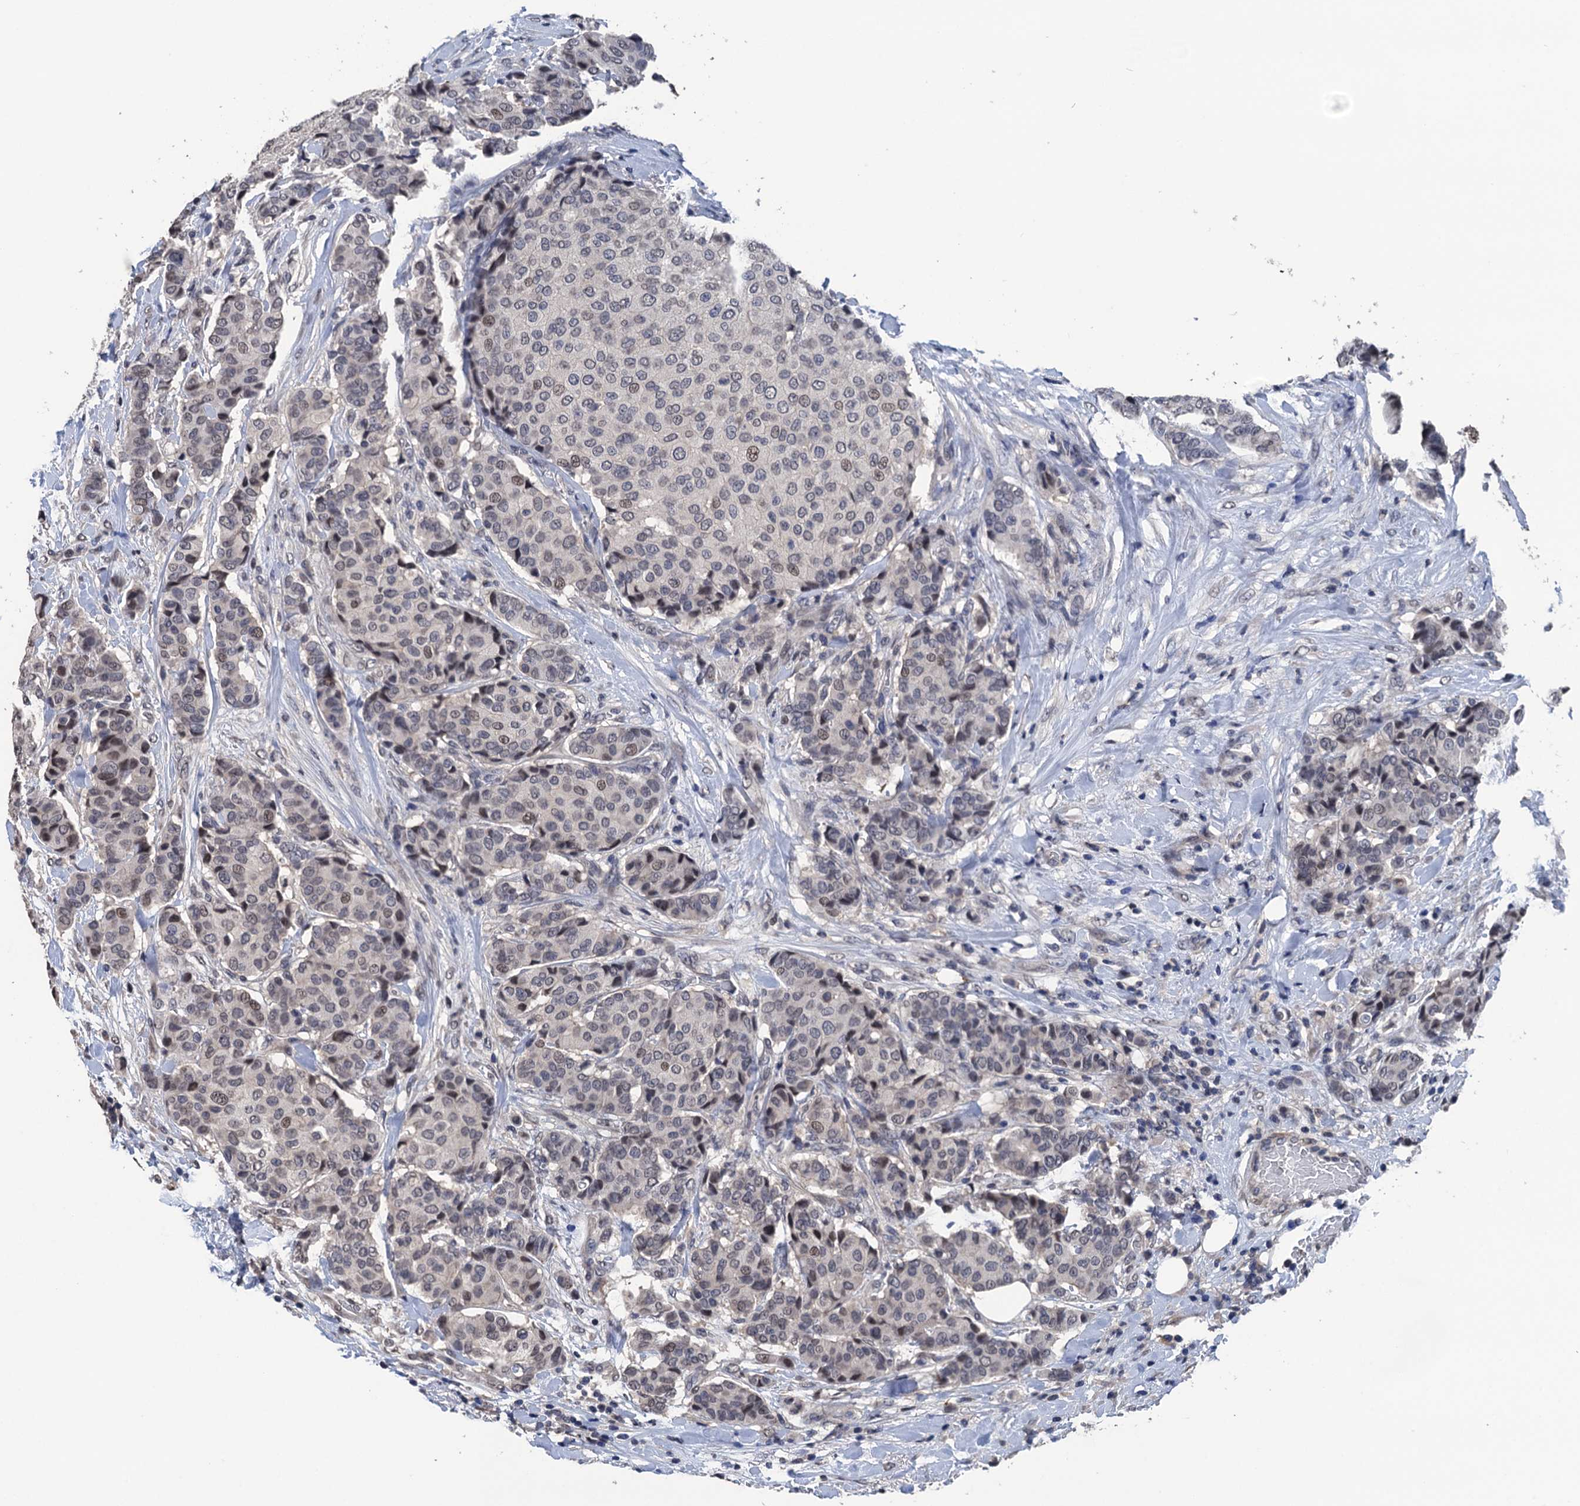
{"staining": {"intensity": "moderate", "quantity": "<25%", "location": "nuclear"}, "tissue": "breast cancer", "cell_type": "Tumor cells", "image_type": "cancer", "snomed": [{"axis": "morphology", "description": "Duct carcinoma"}, {"axis": "topography", "description": "Breast"}], "caption": "Breast intraductal carcinoma tissue exhibits moderate nuclear staining in about <25% of tumor cells, visualized by immunohistochemistry.", "gene": "ART5", "patient": {"sex": "female", "age": 75}}